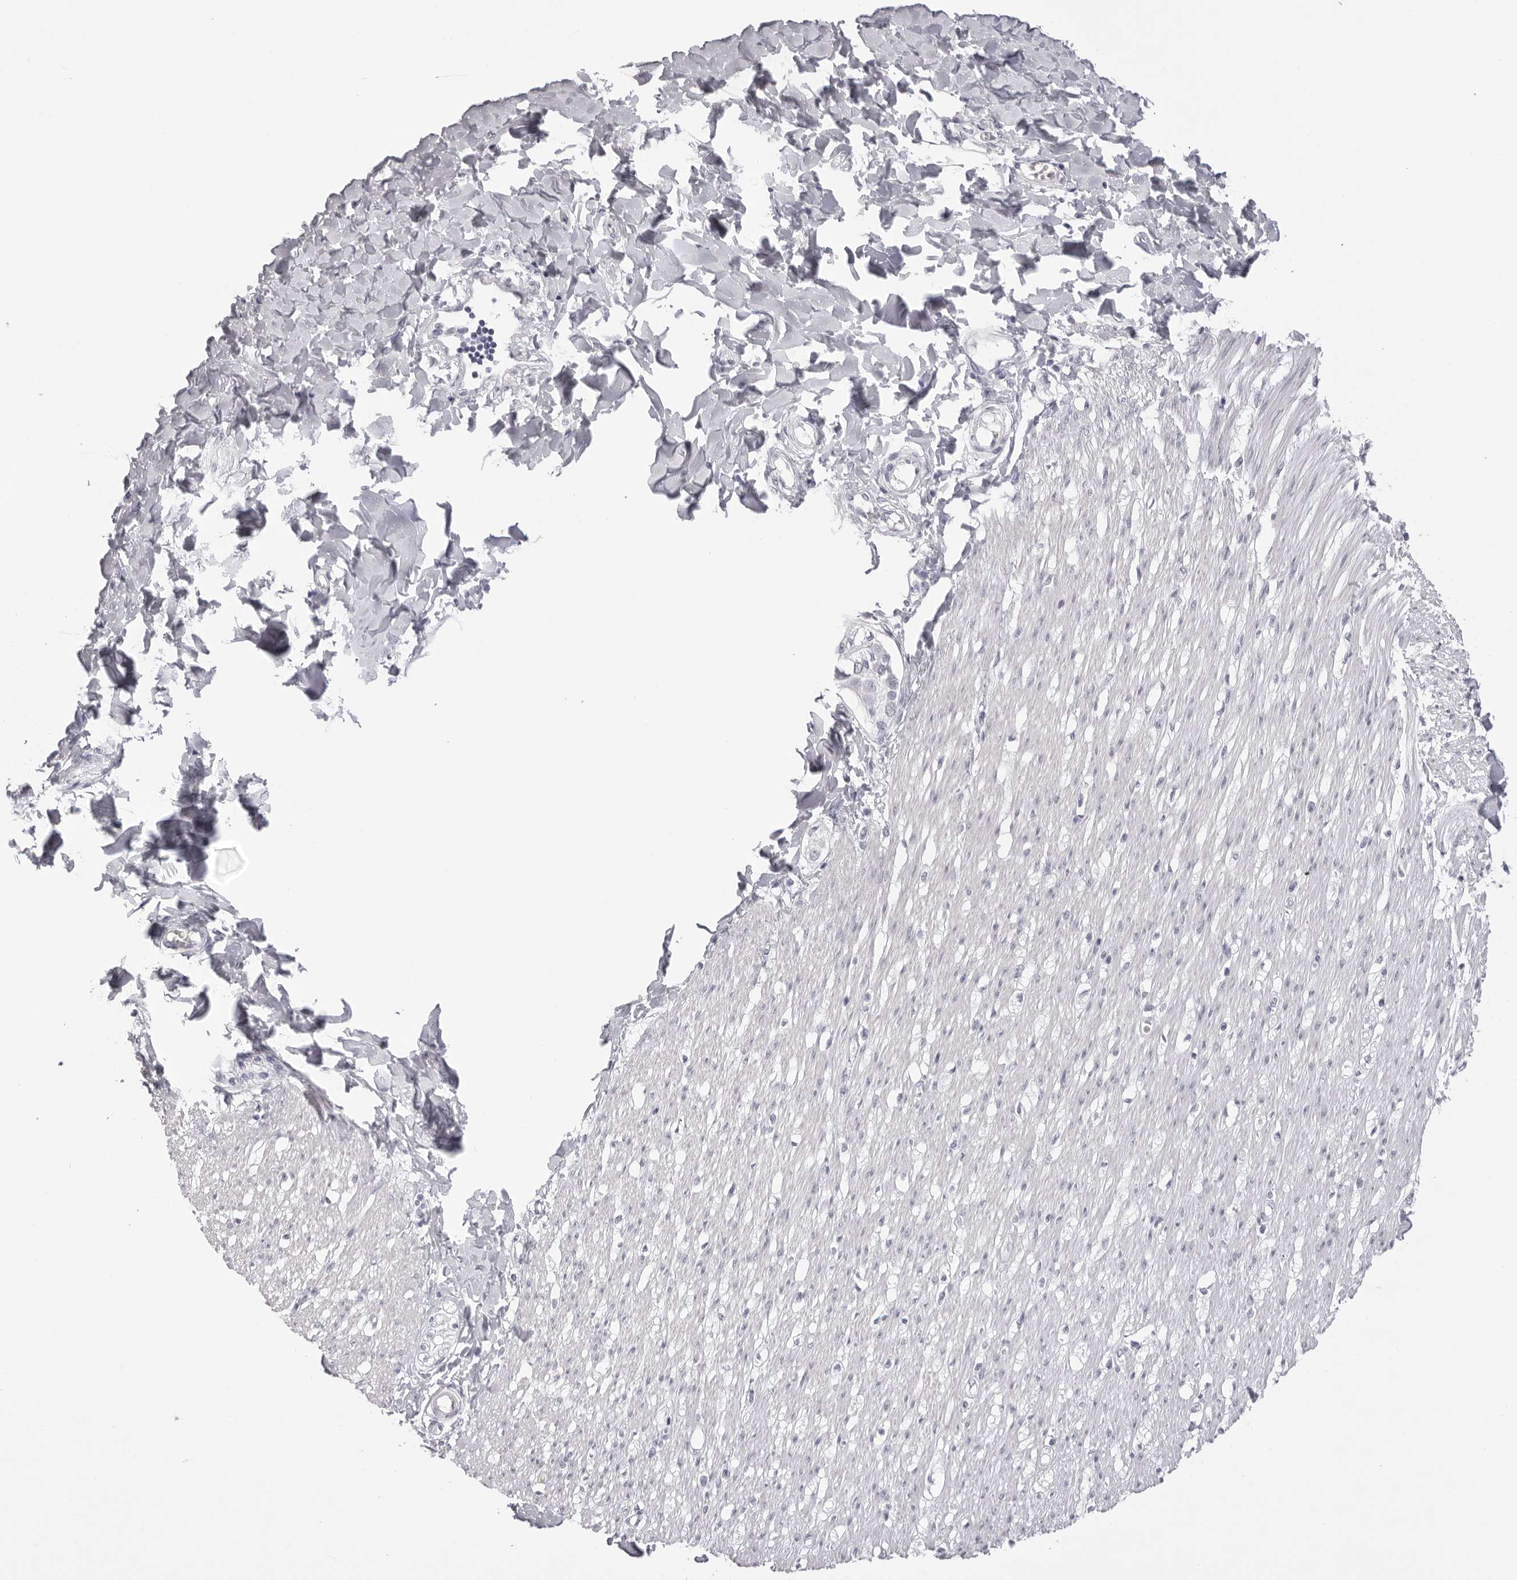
{"staining": {"intensity": "negative", "quantity": "none", "location": "none"}, "tissue": "smooth muscle", "cell_type": "Smooth muscle cells", "image_type": "normal", "snomed": [{"axis": "morphology", "description": "Normal tissue, NOS"}, {"axis": "morphology", "description": "Adenocarcinoma, NOS"}, {"axis": "topography", "description": "Colon"}, {"axis": "topography", "description": "Peripheral nerve tissue"}], "caption": "High magnification brightfield microscopy of normal smooth muscle stained with DAB (3,3'-diaminobenzidine) (brown) and counterstained with hematoxylin (blue): smooth muscle cells show no significant expression.", "gene": "SPTA1", "patient": {"sex": "male", "age": 14}}